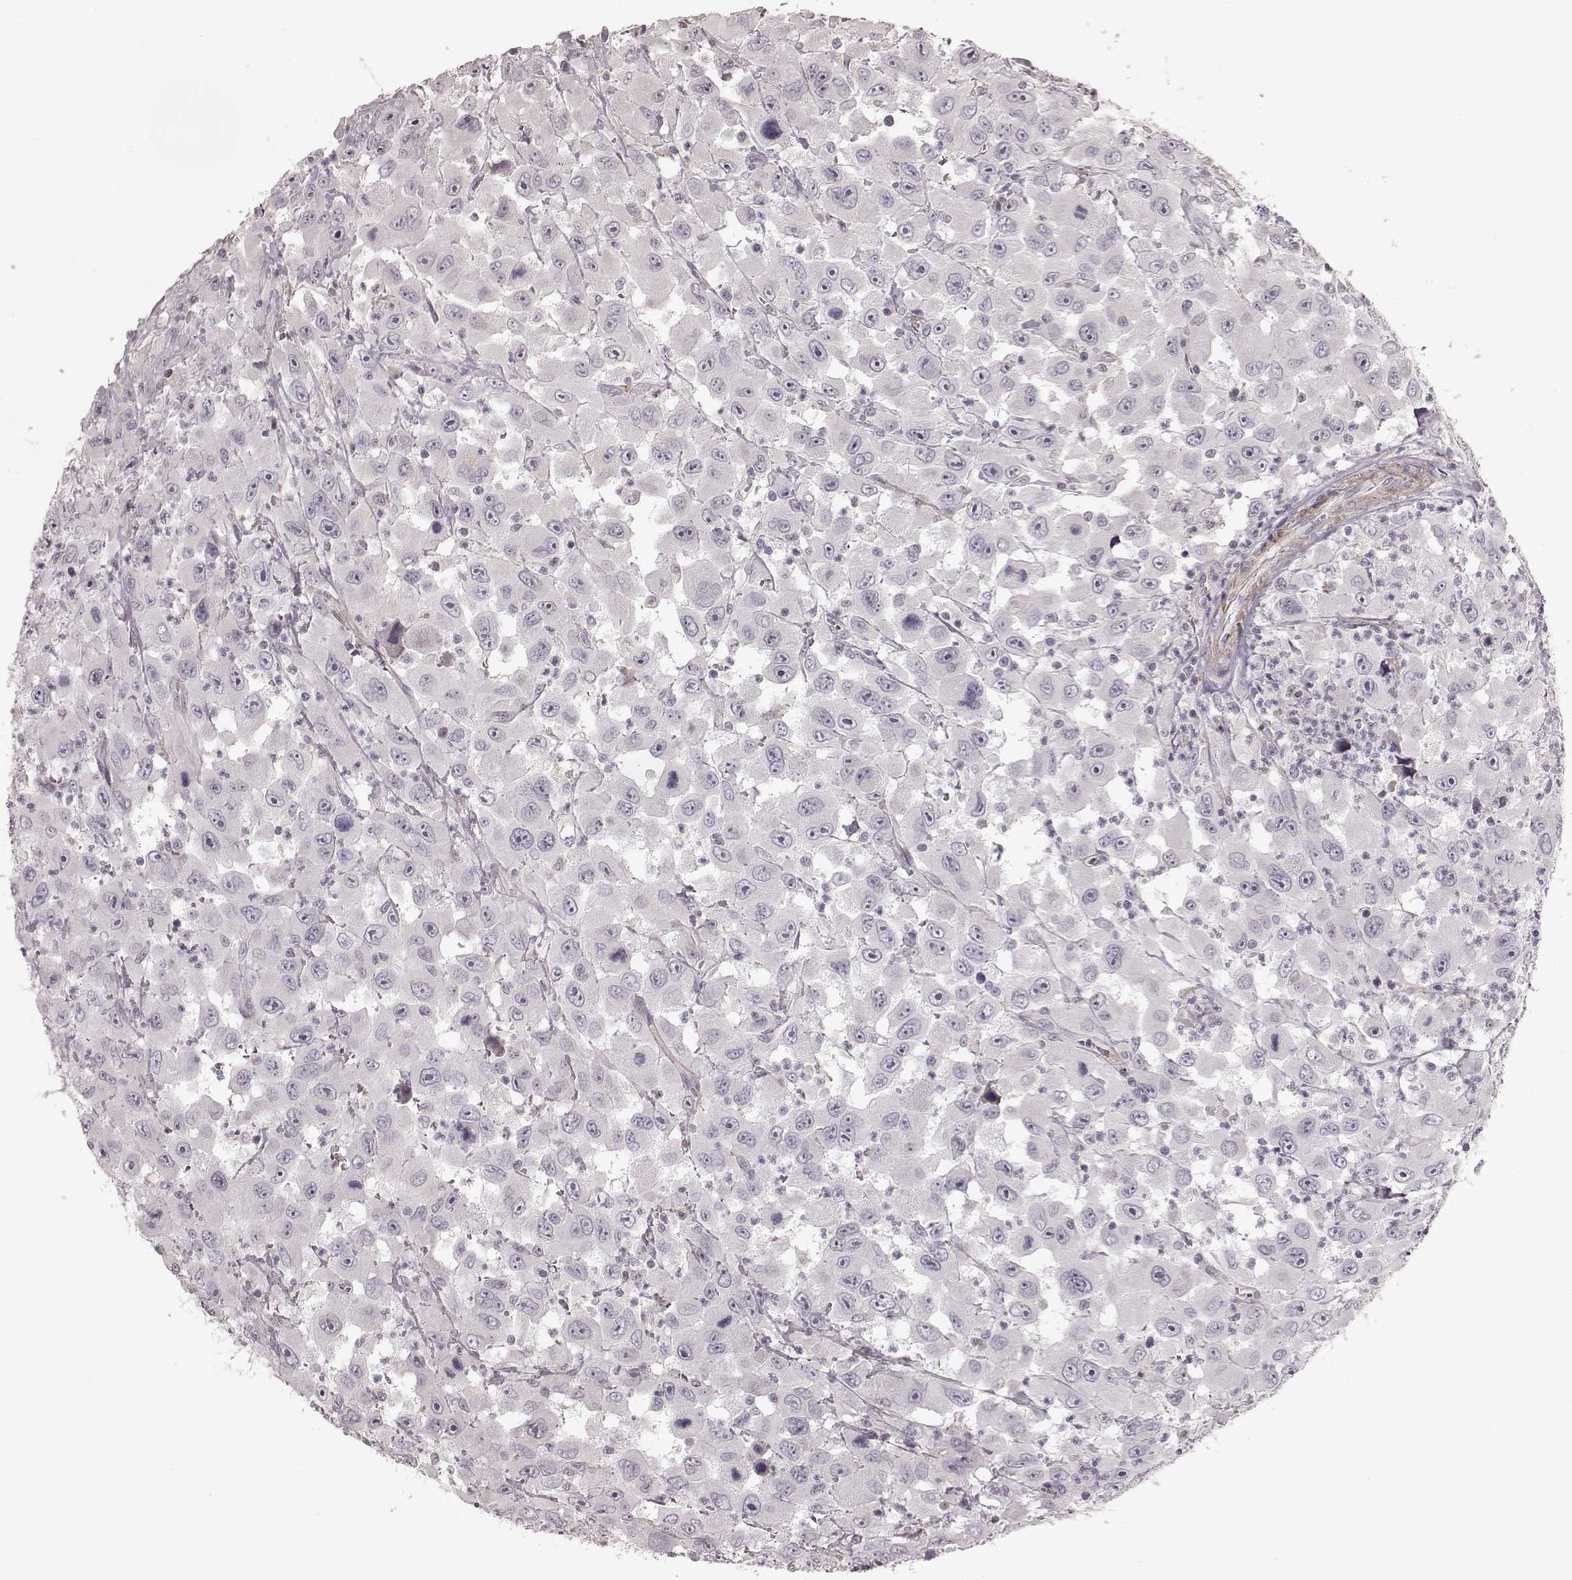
{"staining": {"intensity": "negative", "quantity": "none", "location": "none"}, "tissue": "head and neck cancer", "cell_type": "Tumor cells", "image_type": "cancer", "snomed": [{"axis": "morphology", "description": "Squamous cell carcinoma, NOS"}, {"axis": "morphology", "description": "Squamous cell carcinoma, metastatic, NOS"}, {"axis": "topography", "description": "Oral tissue"}, {"axis": "topography", "description": "Head-Neck"}], "caption": "A histopathology image of human head and neck cancer is negative for staining in tumor cells.", "gene": "PRLHR", "patient": {"sex": "female", "age": 85}}